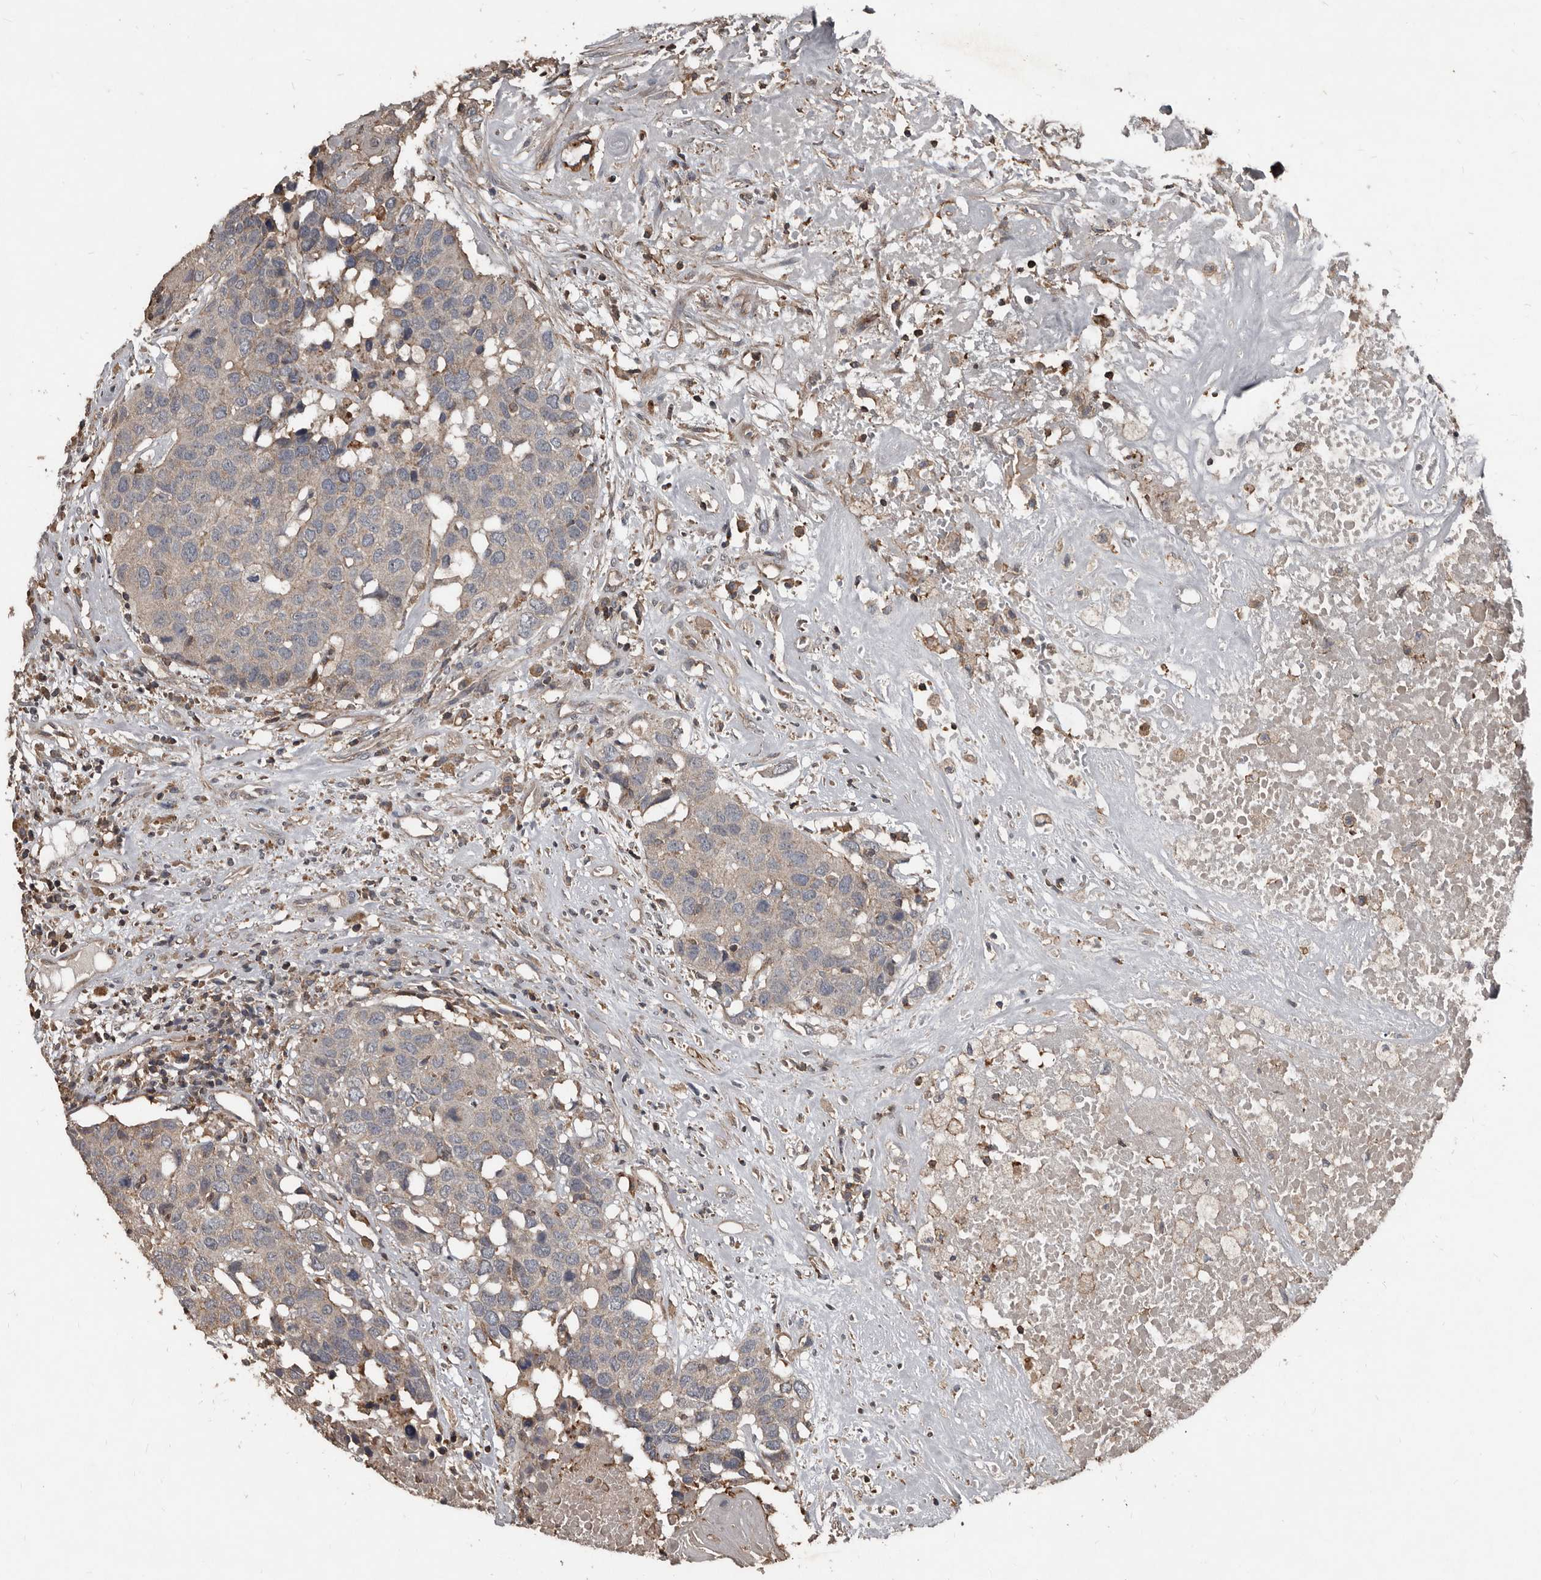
{"staining": {"intensity": "weak", "quantity": "<25%", "location": "cytoplasmic/membranous"}, "tissue": "head and neck cancer", "cell_type": "Tumor cells", "image_type": "cancer", "snomed": [{"axis": "morphology", "description": "Squamous cell carcinoma, NOS"}, {"axis": "topography", "description": "Head-Neck"}], "caption": "An image of head and neck cancer (squamous cell carcinoma) stained for a protein shows no brown staining in tumor cells.", "gene": "GREB1", "patient": {"sex": "male", "age": 66}}